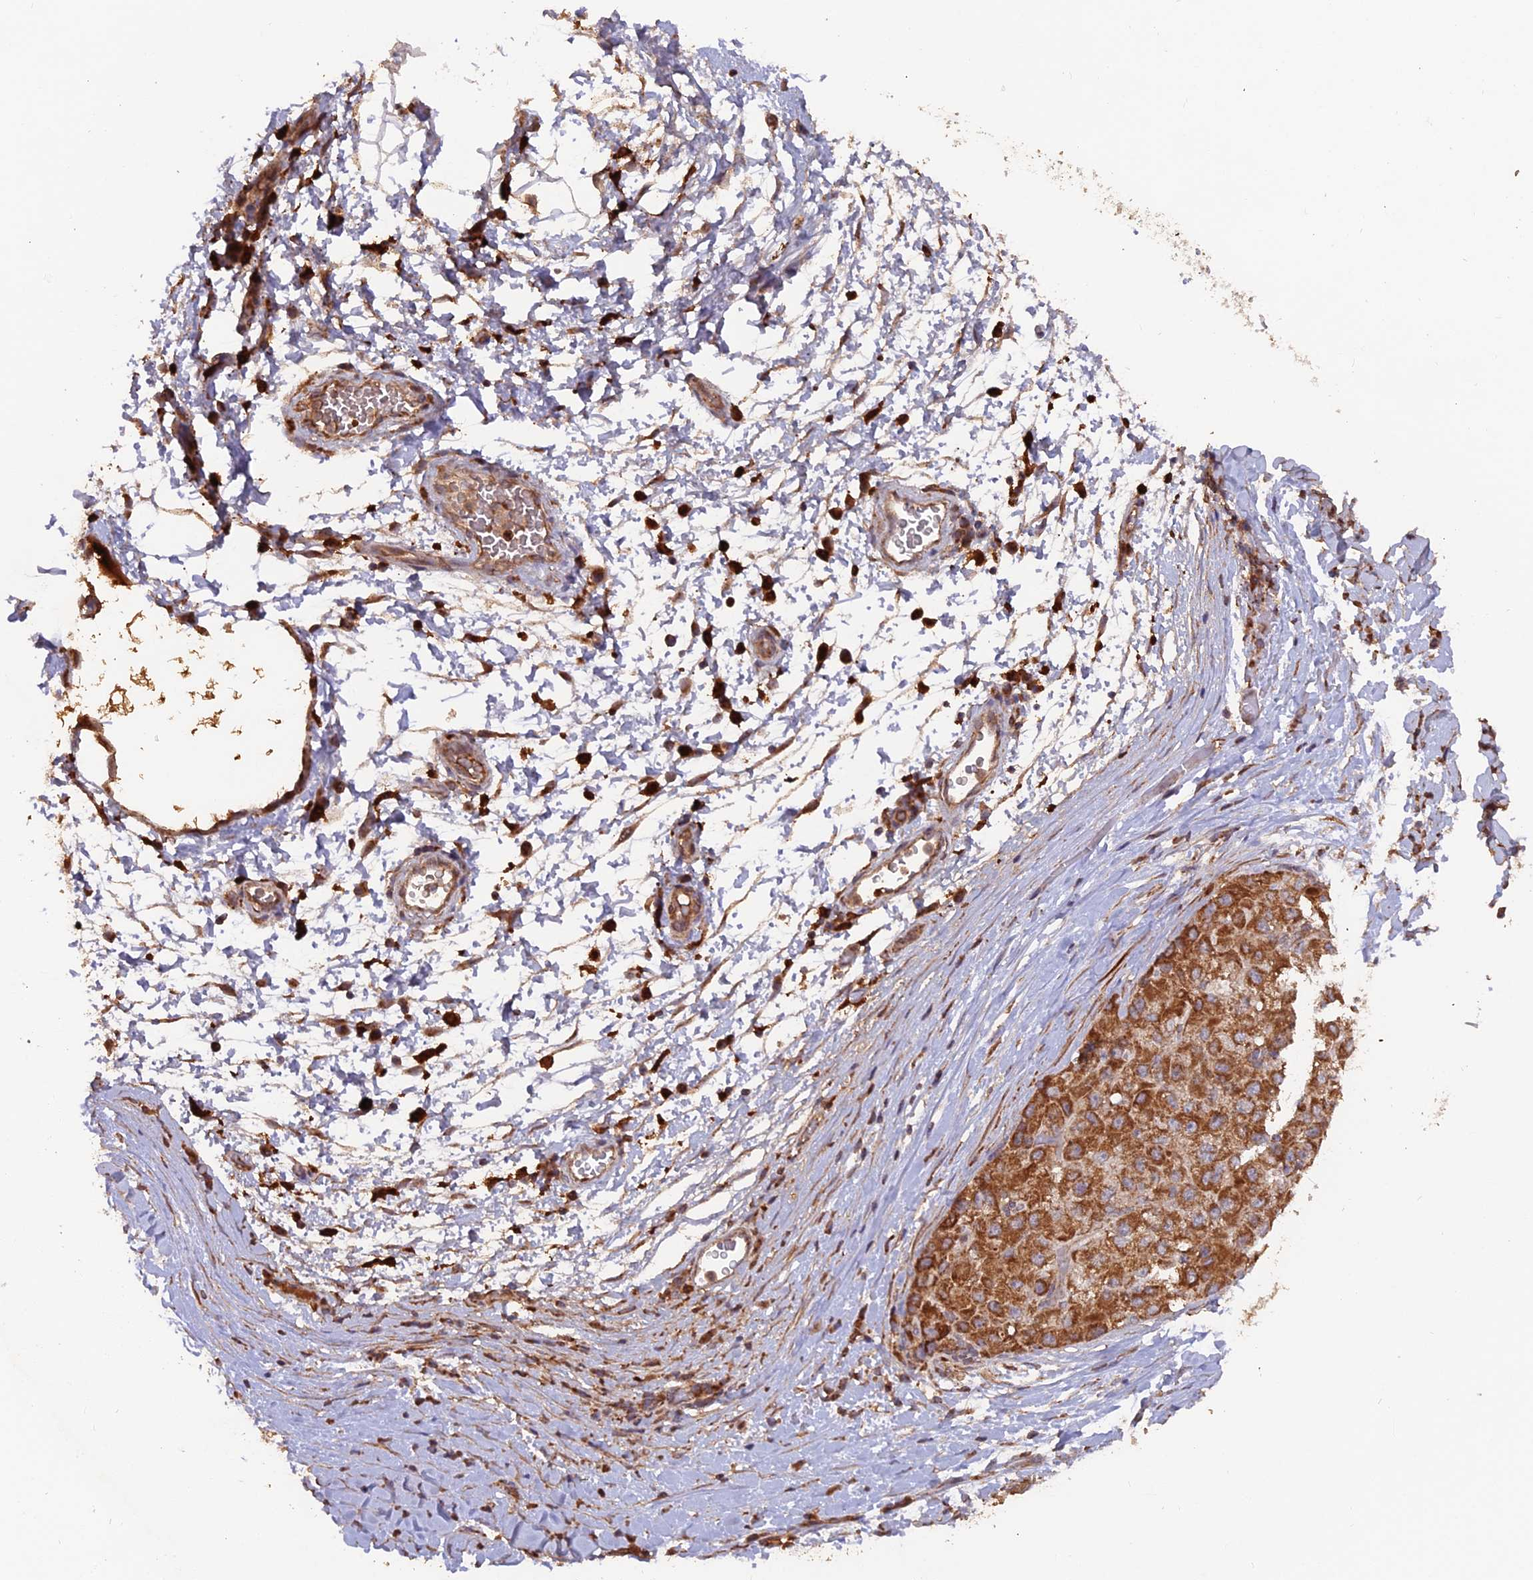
{"staining": {"intensity": "strong", "quantity": ">75%", "location": "cytoplasmic/membranous"}, "tissue": "liver cancer", "cell_type": "Tumor cells", "image_type": "cancer", "snomed": [{"axis": "morphology", "description": "Carcinoma, Hepatocellular, NOS"}, {"axis": "topography", "description": "Liver"}], "caption": "Immunohistochemistry (IHC) of liver cancer (hepatocellular carcinoma) shows high levels of strong cytoplasmic/membranous expression in approximately >75% of tumor cells. Immunohistochemistry (IHC) stains the protein in brown and the nuclei are stained blue.", "gene": "IFT22", "patient": {"sex": "male", "age": 80}}